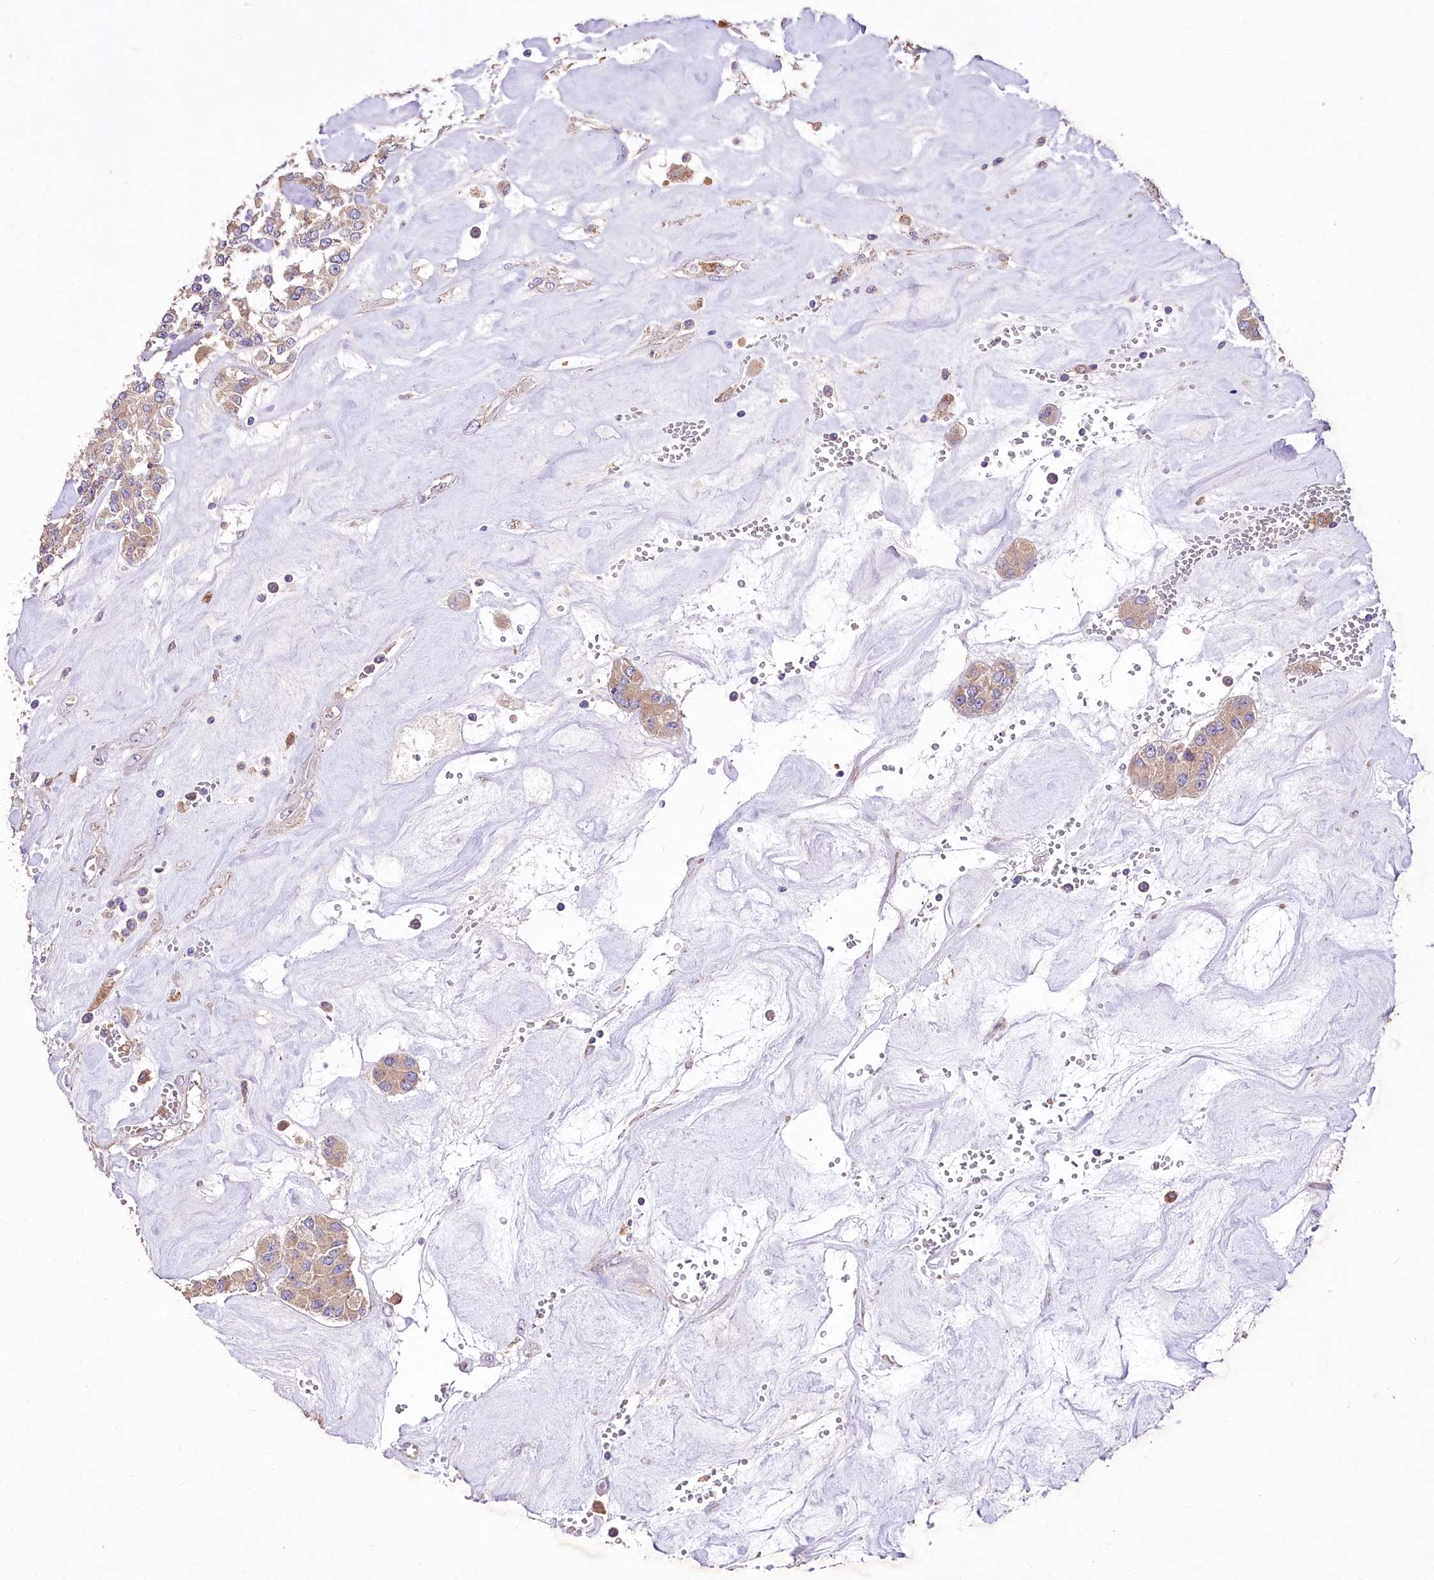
{"staining": {"intensity": "moderate", "quantity": ">75%", "location": "cytoplasmic/membranous"}, "tissue": "carcinoid", "cell_type": "Tumor cells", "image_type": "cancer", "snomed": [{"axis": "morphology", "description": "Carcinoid, malignant, NOS"}, {"axis": "topography", "description": "Pancreas"}], "caption": "This image exhibits immunohistochemistry staining of human carcinoid, with medium moderate cytoplasmic/membranous positivity in approximately >75% of tumor cells.", "gene": "PCYOX1L", "patient": {"sex": "male", "age": 41}}